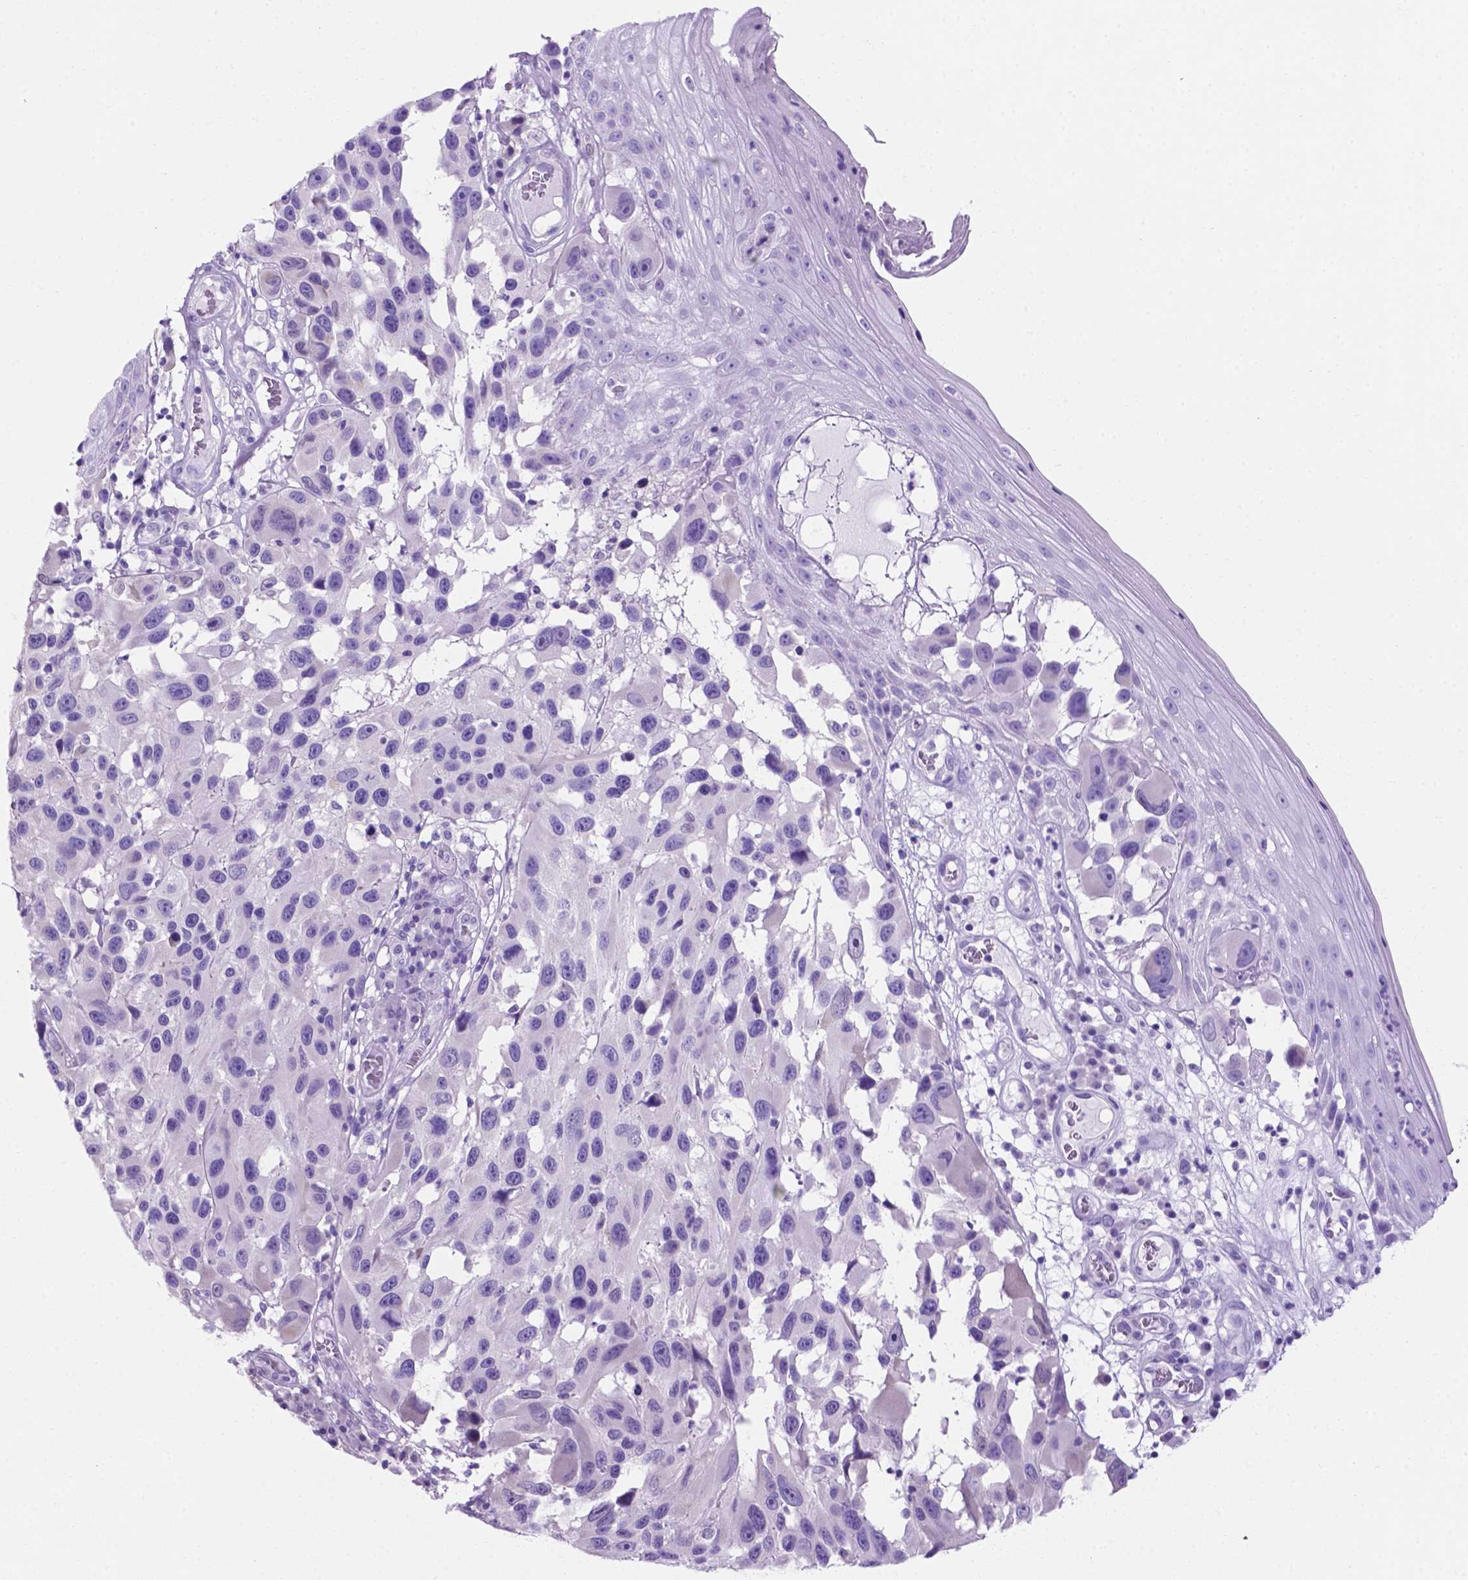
{"staining": {"intensity": "negative", "quantity": "none", "location": "none"}, "tissue": "melanoma", "cell_type": "Tumor cells", "image_type": "cancer", "snomed": [{"axis": "morphology", "description": "Malignant melanoma, NOS"}, {"axis": "topography", "description": "Skin"}], "caption": "An IHC photomicrograph of melanoma is shown. There is no staining in tumor cells of melanoma. (Stains: DAB IHC with hematoxylin counter stain, Microscopy: brightfield microscopy at high magnification).", "gene": "TMEM210", "patient": {"sex": "male", "age": 53}}